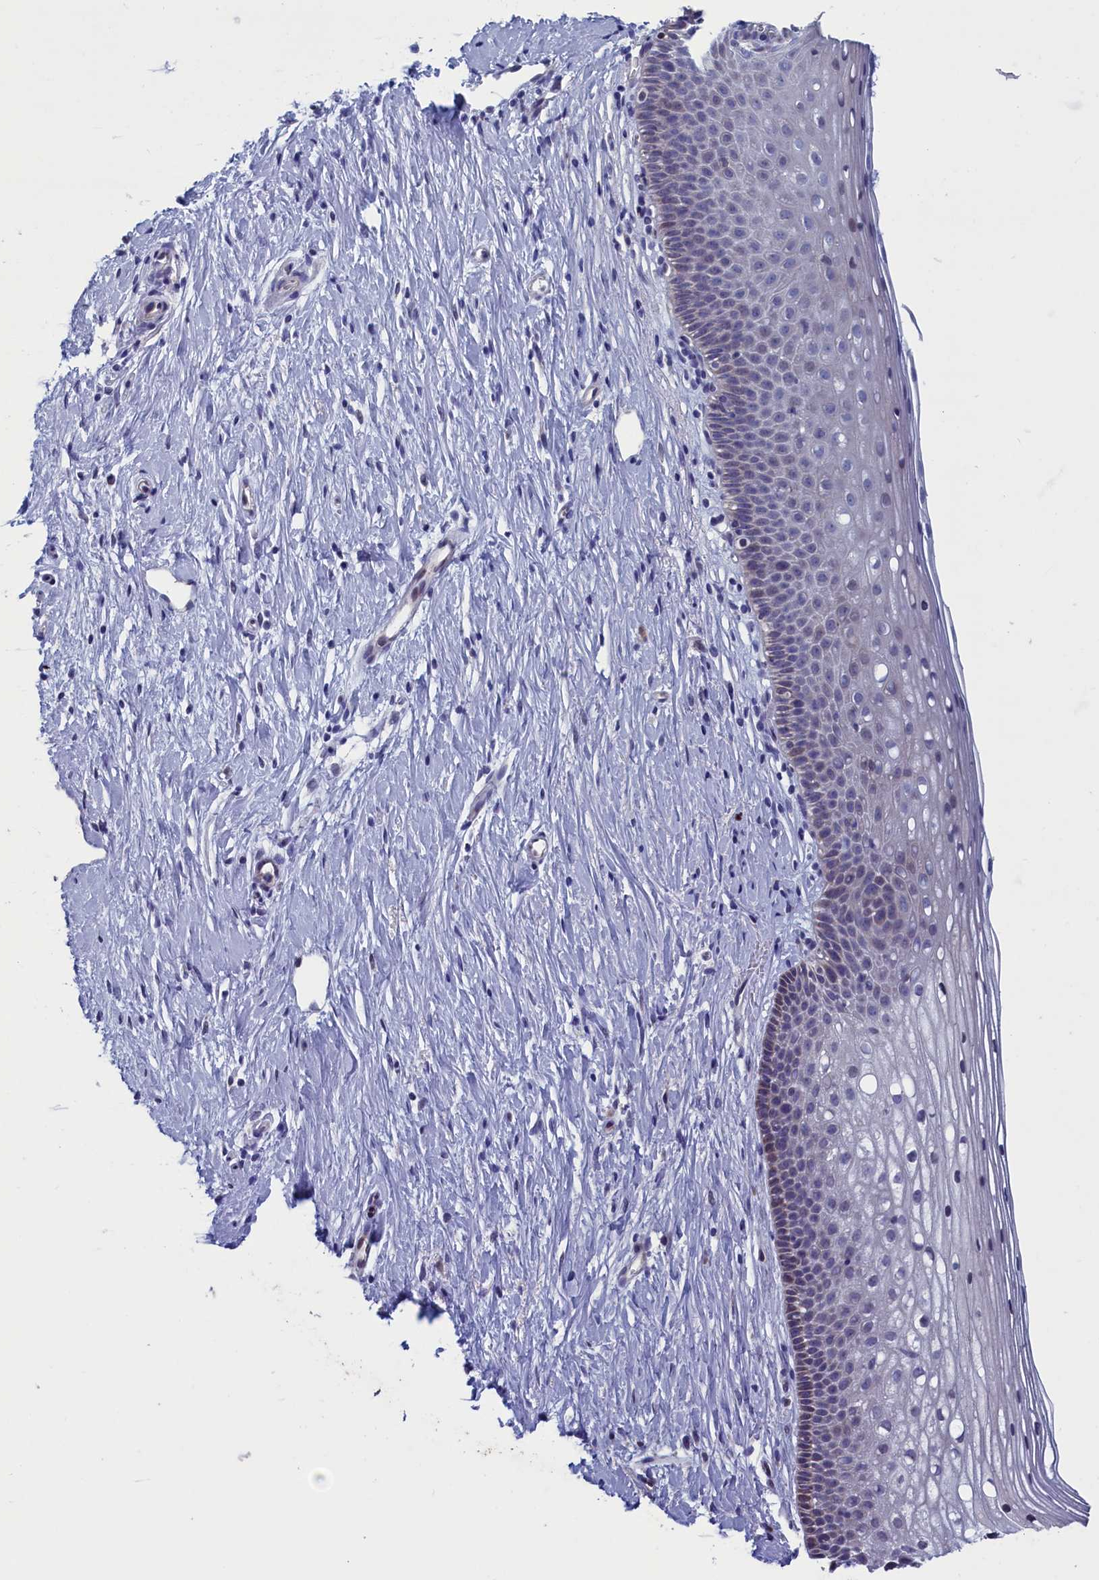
{"staining": {"intensity": "moderate", "quantity": ">75%", "location": "cytoplasmic/membranous,nuclear"}, "tissue": "cervix", "cell_type": "Glandular cells", "image_type": "normal", "snomed": [{"axis": "morphology", "description": "Normal tissue, NOS"}, {"axis": "topography", "description": "Cervix"}], "caption": "Cervix stained with IHC demonstrates moderate cytoplasmic/membranous,nuclear staining in approximately >75% of glandular cells.", "gene": "NIBAN3", "patient": {"sex": "female", "age": 36}}